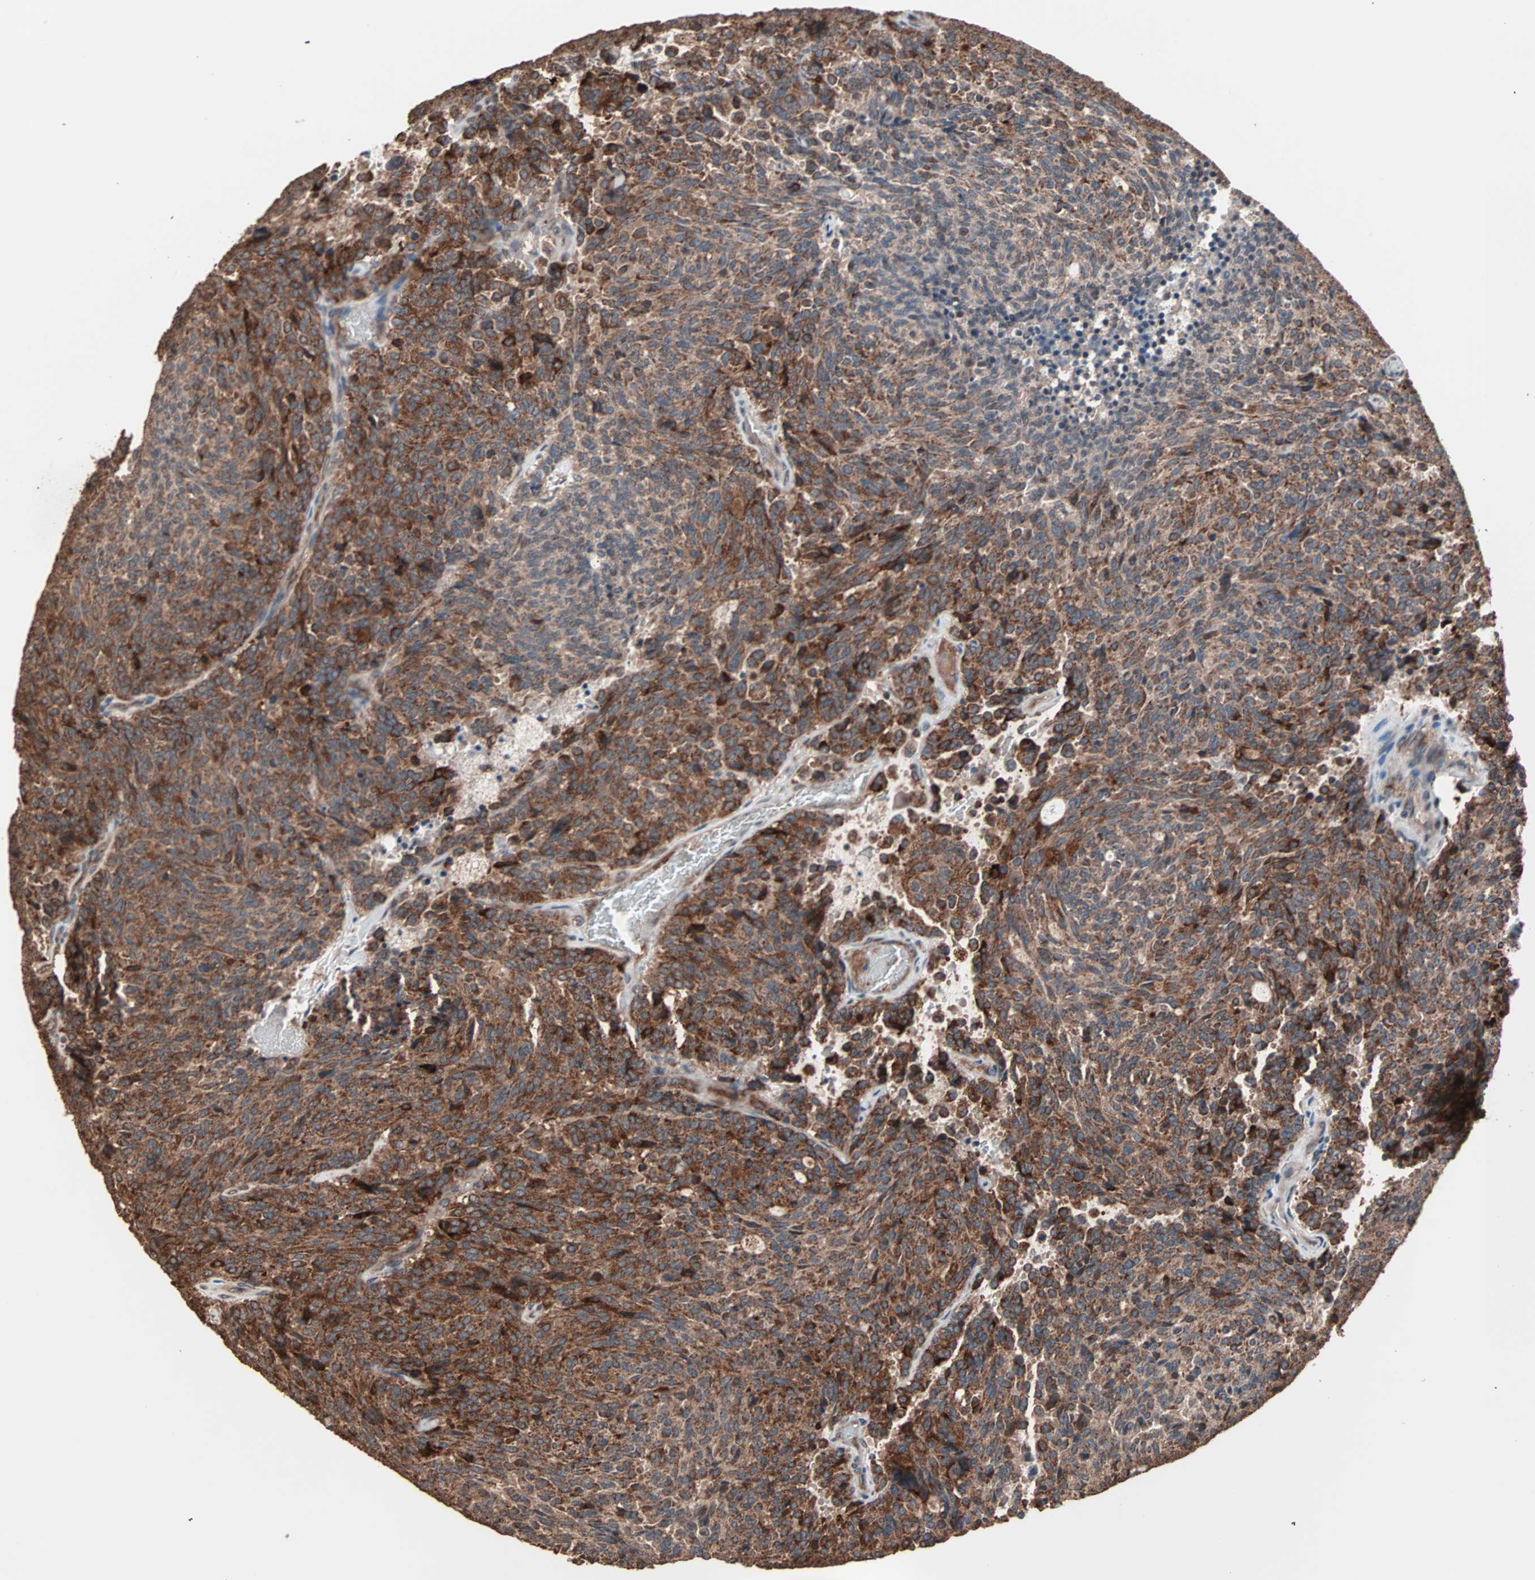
{"staining": {"intensity": "strong", "quantity": ">75%", "location": "cytoplasmic/membranous"}, "tissue": "carcinoid", "cell_type": "Tumor cells", "image_type": "cancer", "snomed": [{"axis": "morphology", "description": "Carcinoid, malignant, NOS"}, {"axis": "topography", "description": "Pancreas"}], "caption": "Immunohistochemical staining of carcinoid shows strong cytoplasmic/membranous protein staining in about >75% of tumor cells. The staining is performed using DAB brown chromogen to label protein expression. The nuclei are counter-stained blue using hematoxylin.", "gene": "MRPL2", "patient": {"sex": "female", "age": 54}}